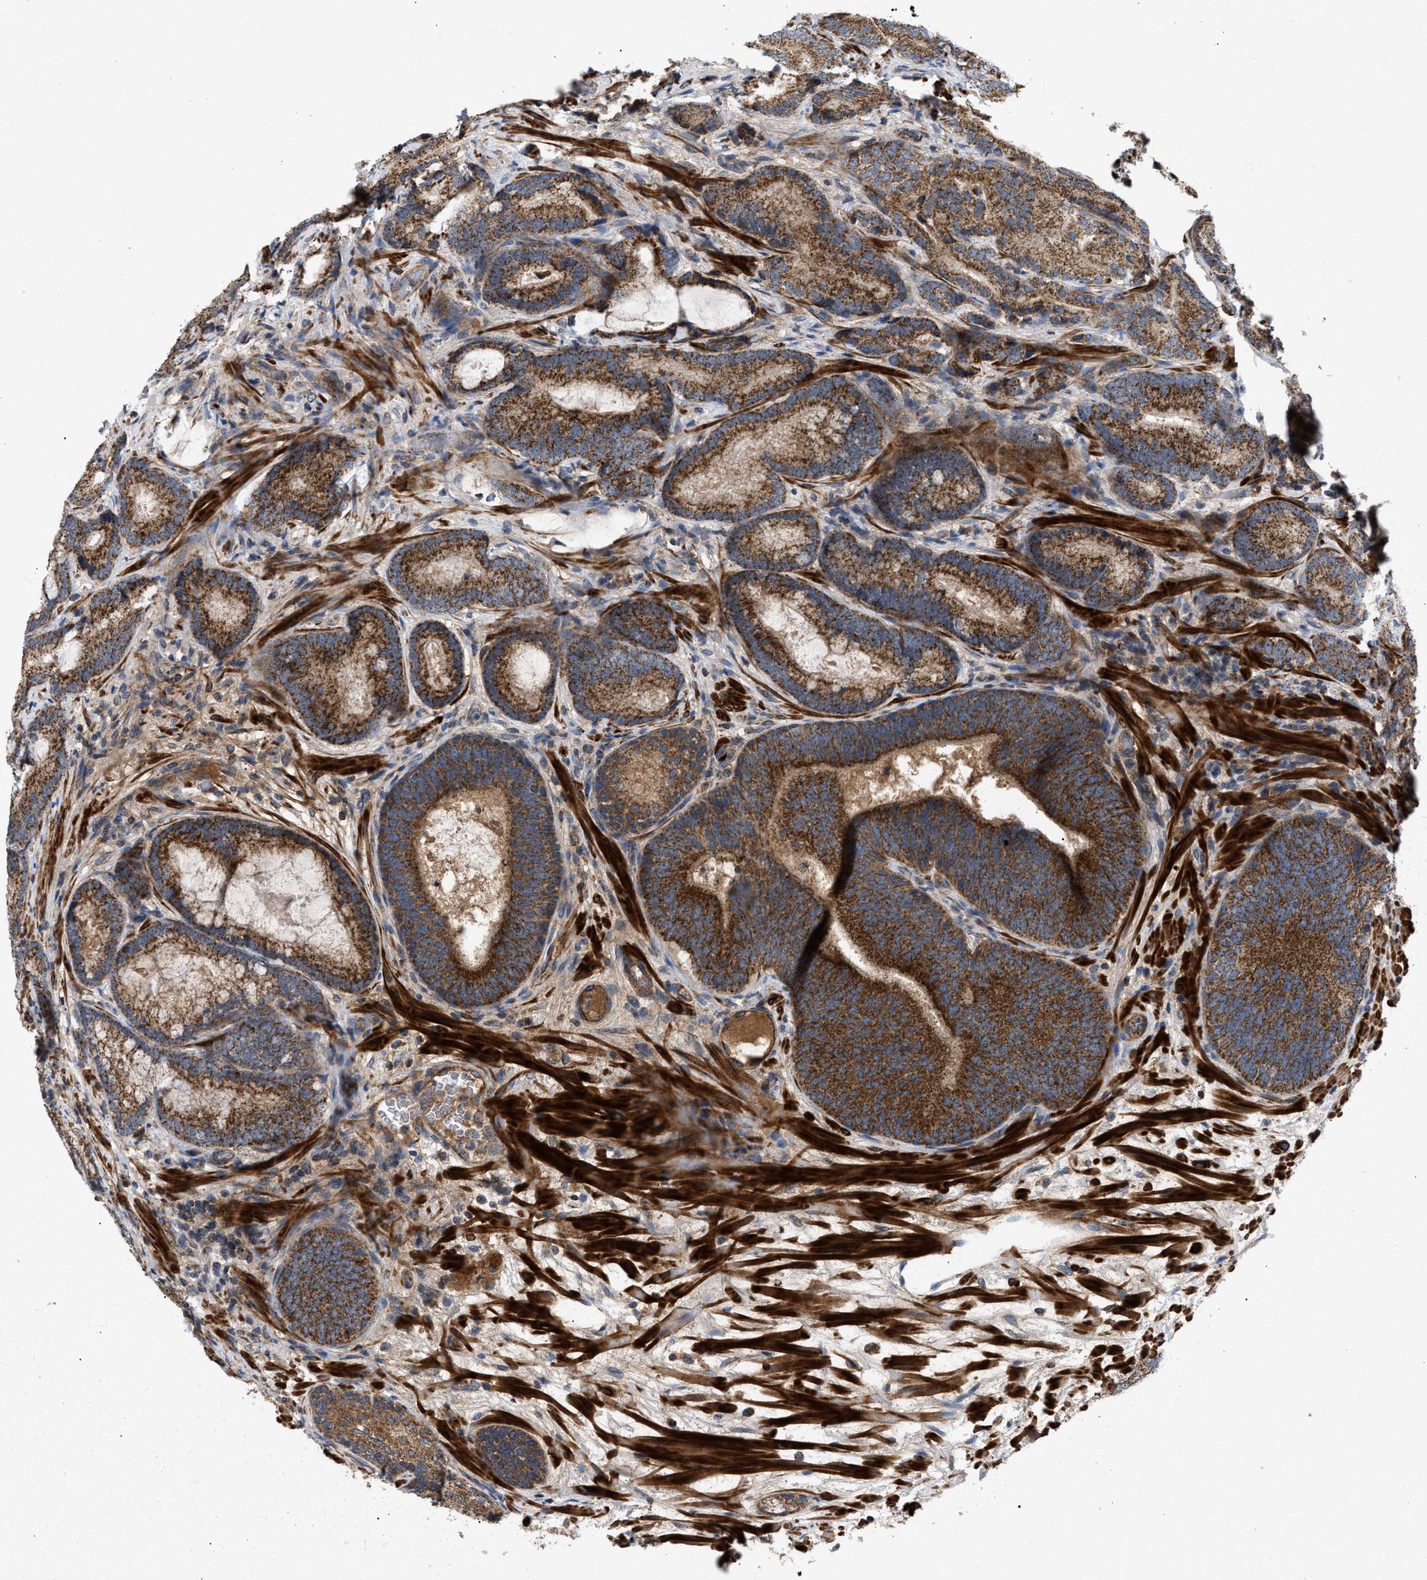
{"staining": {"intensity": "strong", "quantity": ">75%", "location": "cytoplasmic/membranous"}, "tissue": "prostate cancer", "cell_type": "Tumor cells", "image_type": "cancer", "snomed": [{"axis": "morphology", "description": "Adenocarcinoma, High grade"}, {"axis": "topography", "description": "Prostate"}], "caption": "IHC of human prostate cancer (high-grade adenocarcinoma) displays high levels of strong cytoplasmic/membranous positivity in approximately >75% of tumor cells. Using DAB (brown) and hematoxylin (blue) stains, captured at high magnification using brightfield microscopy.", "gene": "TACO1", "patient": {"sex": "male", "age": 55}}